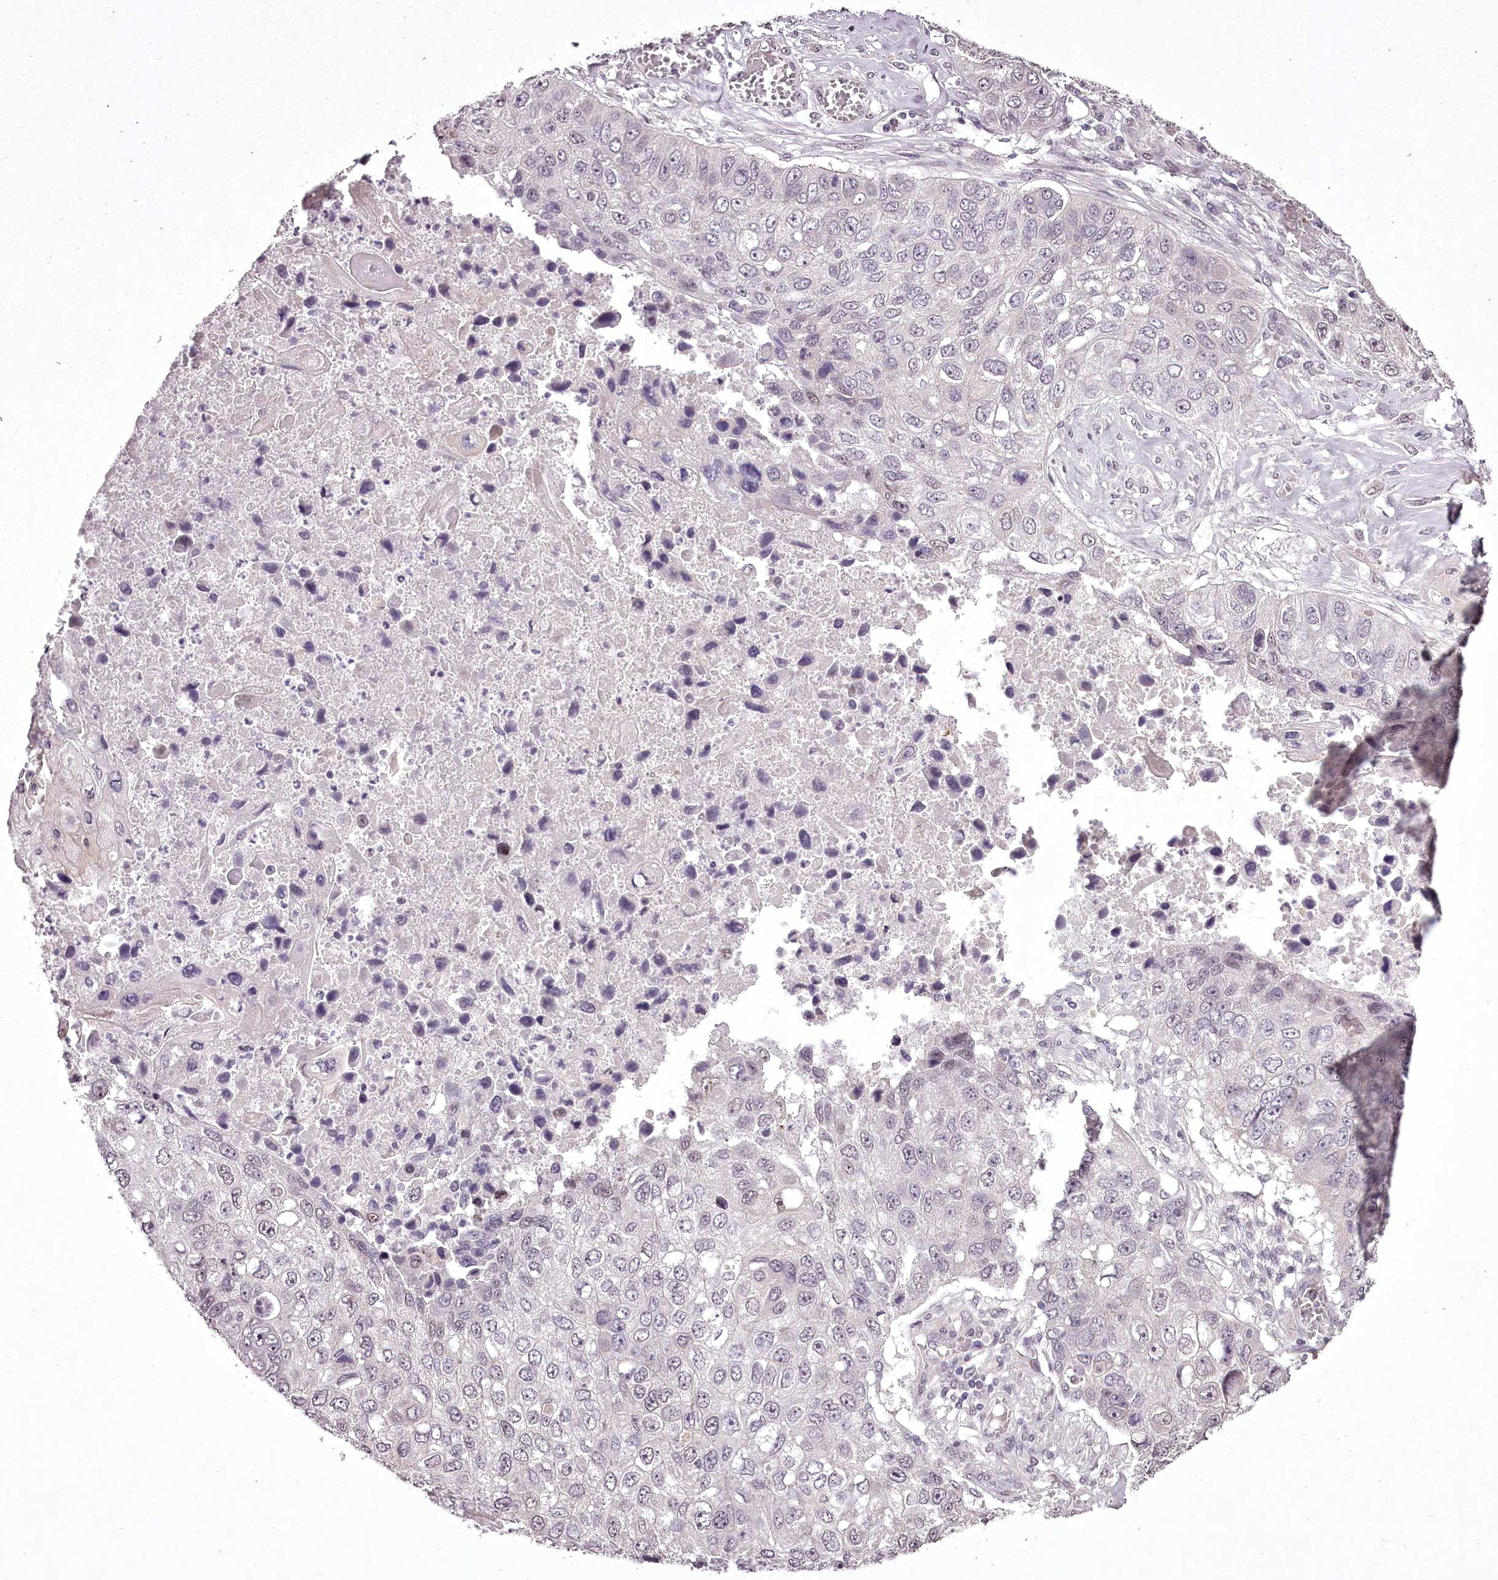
{"staining": {"intensity": "negative", "quantity": "none", "location": "none"}, "tissue": "lung cancer", "cell_type": "Tumor cells", "image_type": "cancer", "snomed": [{"axis": "morphology", "description": "Squamous cell carcinoma, NOS"}, {"axis": "topography", "description": "Lung"}], "caption": "Lung cancer was stained to show a protein in brown. There is no significant staining in tumor cells.", "gene": "C1orf56", "patient": {"sex": "male", "age": 61}}